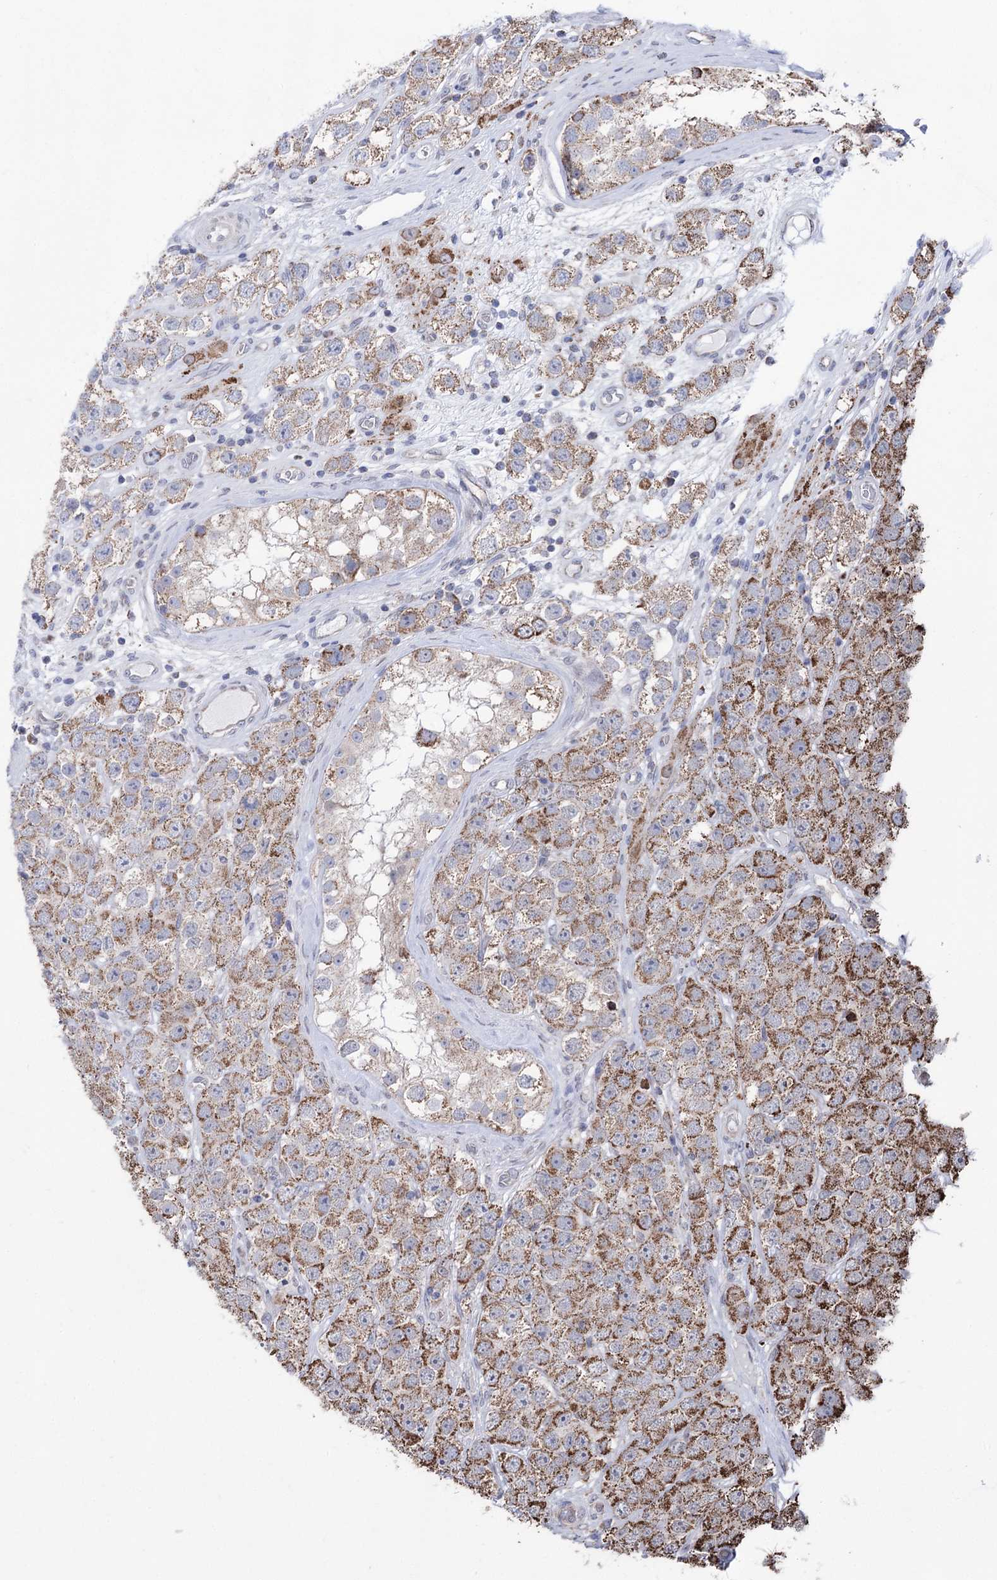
{"staining": {"intensity": "moderate", "quantity": ">75%", "location": "cytoplasmic/membranous"}, "tissue": "testis cancer", "cell_type": "Tumor cells", "image_type": "cancer", "snomed": [{"axis": "morphology", "description": "Seminoma, NOS"}, {"axis": "topography", "description": "Testis"}], "caption": "High-power microscopy captured an immunohistochemistry histopathology image of testis seminoma, revealing moderate cytoplasmic/membranous staining in approximately >75% of tumor cells. (IHC, brightfield microscopy, high magnification).", "gene": "CREB3L4", "patient": {"sex": "male", "age": 28}}